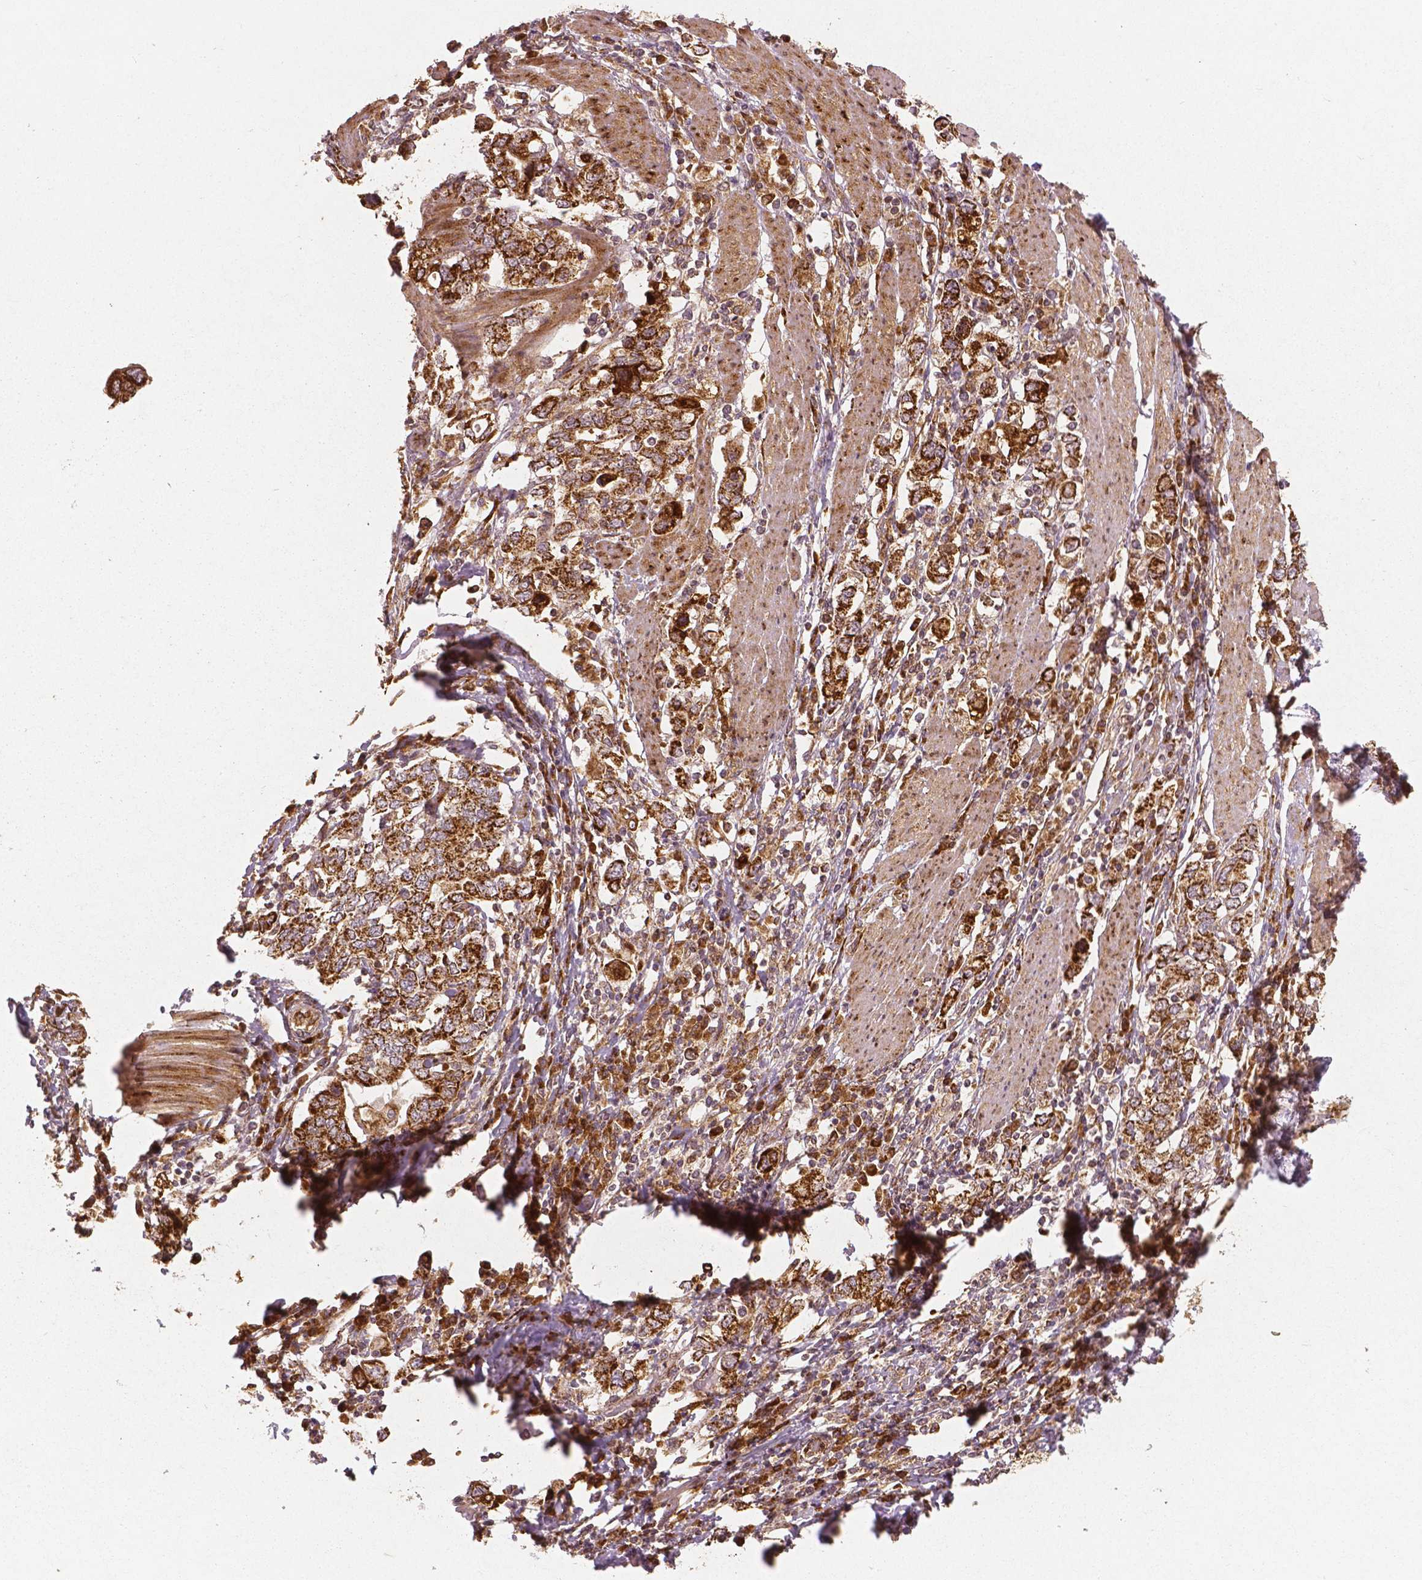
{"staining": {"intensity": "strong", "quantity": ">75%", "location": "cytoplasmic/membranous"}, "tissue": "stomach cancer", "cell_type": "Tumor cells", "image_type": "cancer", "snomed": [{"axis": "morphology", "description": "Adenocarcinoma, NOS"}, {"axis": "topography", "description": "Stomach, upper"}, {"axis": "topography", "description": "Stomach"}], "caption": "Protein staining of stomach cancer (adenocarcinoma) tissue displays strong cytoplasmic/membranous expression in about >75% of tumor cells.", "gene": "PGAM5", "patient": {"sex": "male", "age": 62}}